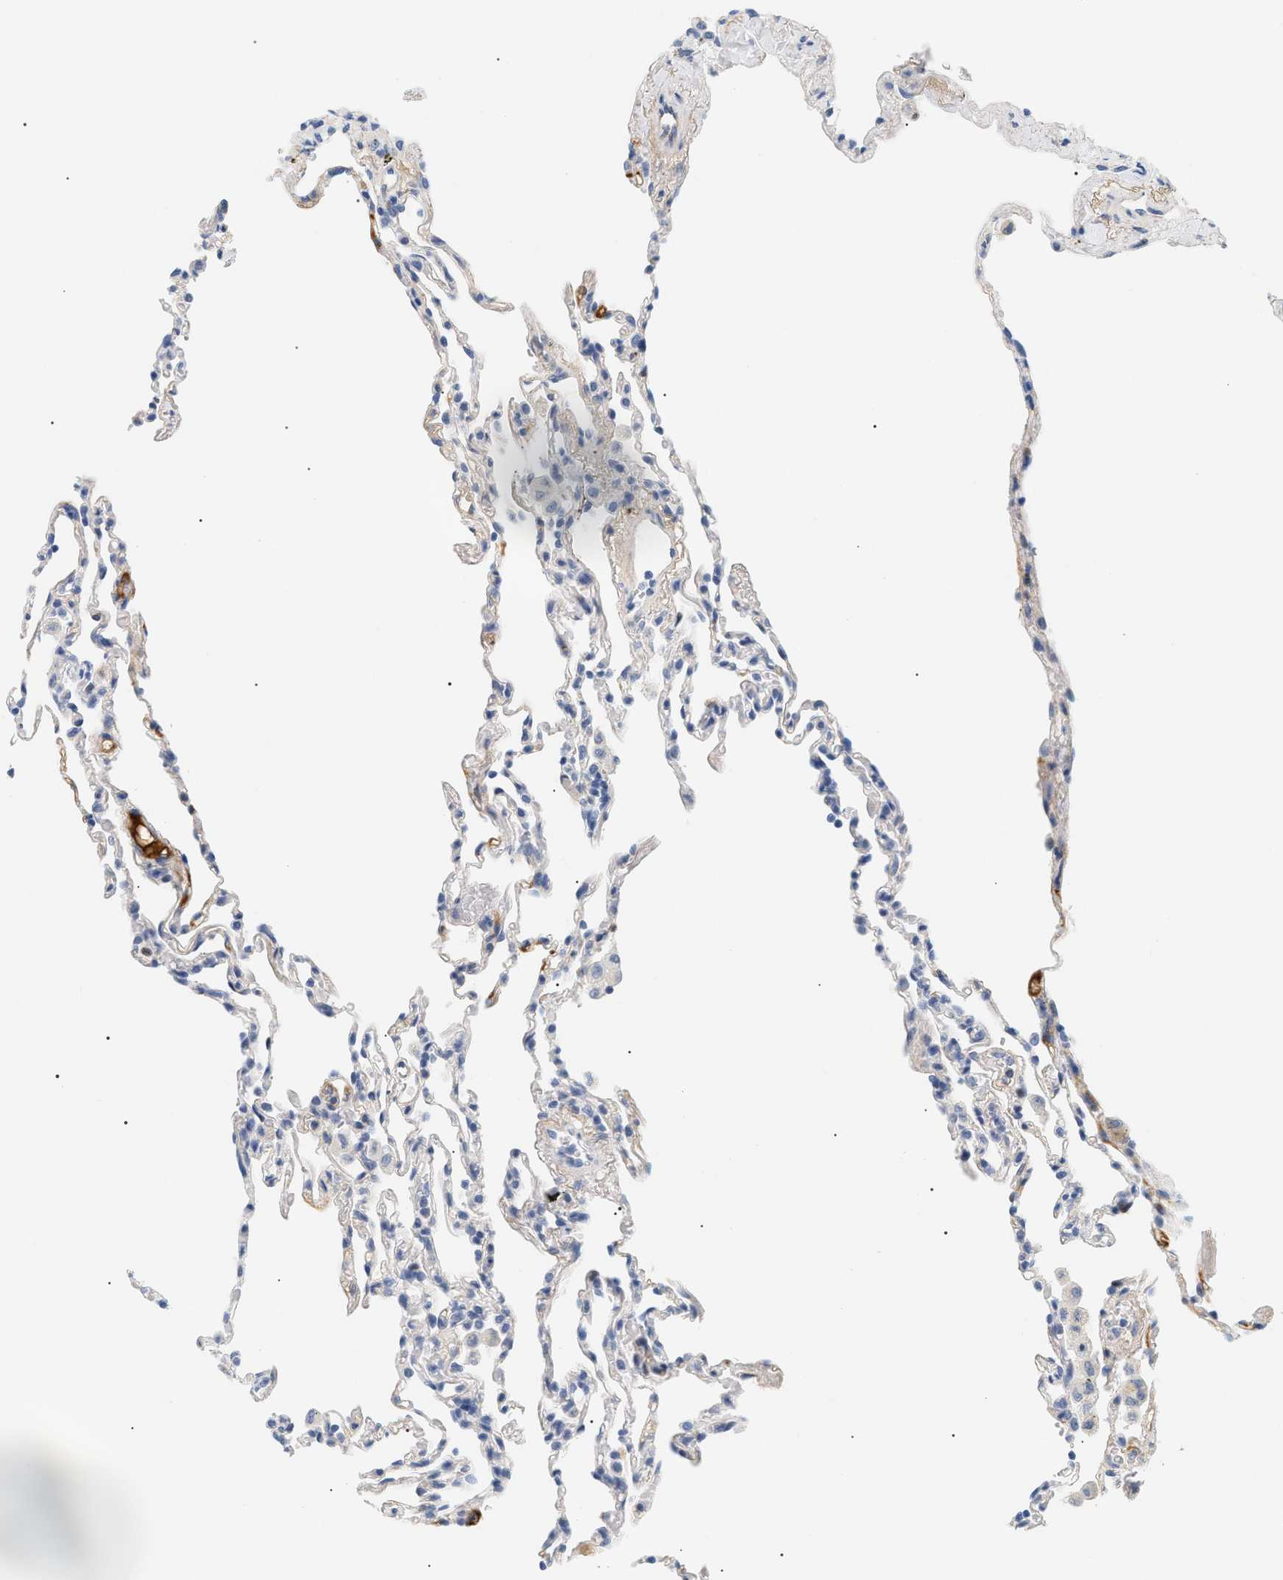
{"staining": {"intensity": "negative", "quantity": "none", "location": "none"}, "tissue": "lung", "cell_type": "Alveolar cells", "image_type": "normal", "snomed": [{"axis": "morphology", "description": "Normal tissue, NOS"}, {"axis": "topography", "description": "Lung"}], "caption": "An IHC histopathology image of normal lung is shown. There is no staining in alveolar cells of lung. The staining is performed using DAB (3,3'-diaminobenzidine) brown chromogen with nuclei counter-stained in using hematoxylin.", "gene": "CFH", "patient": {"sex": "male", "age": 59}}